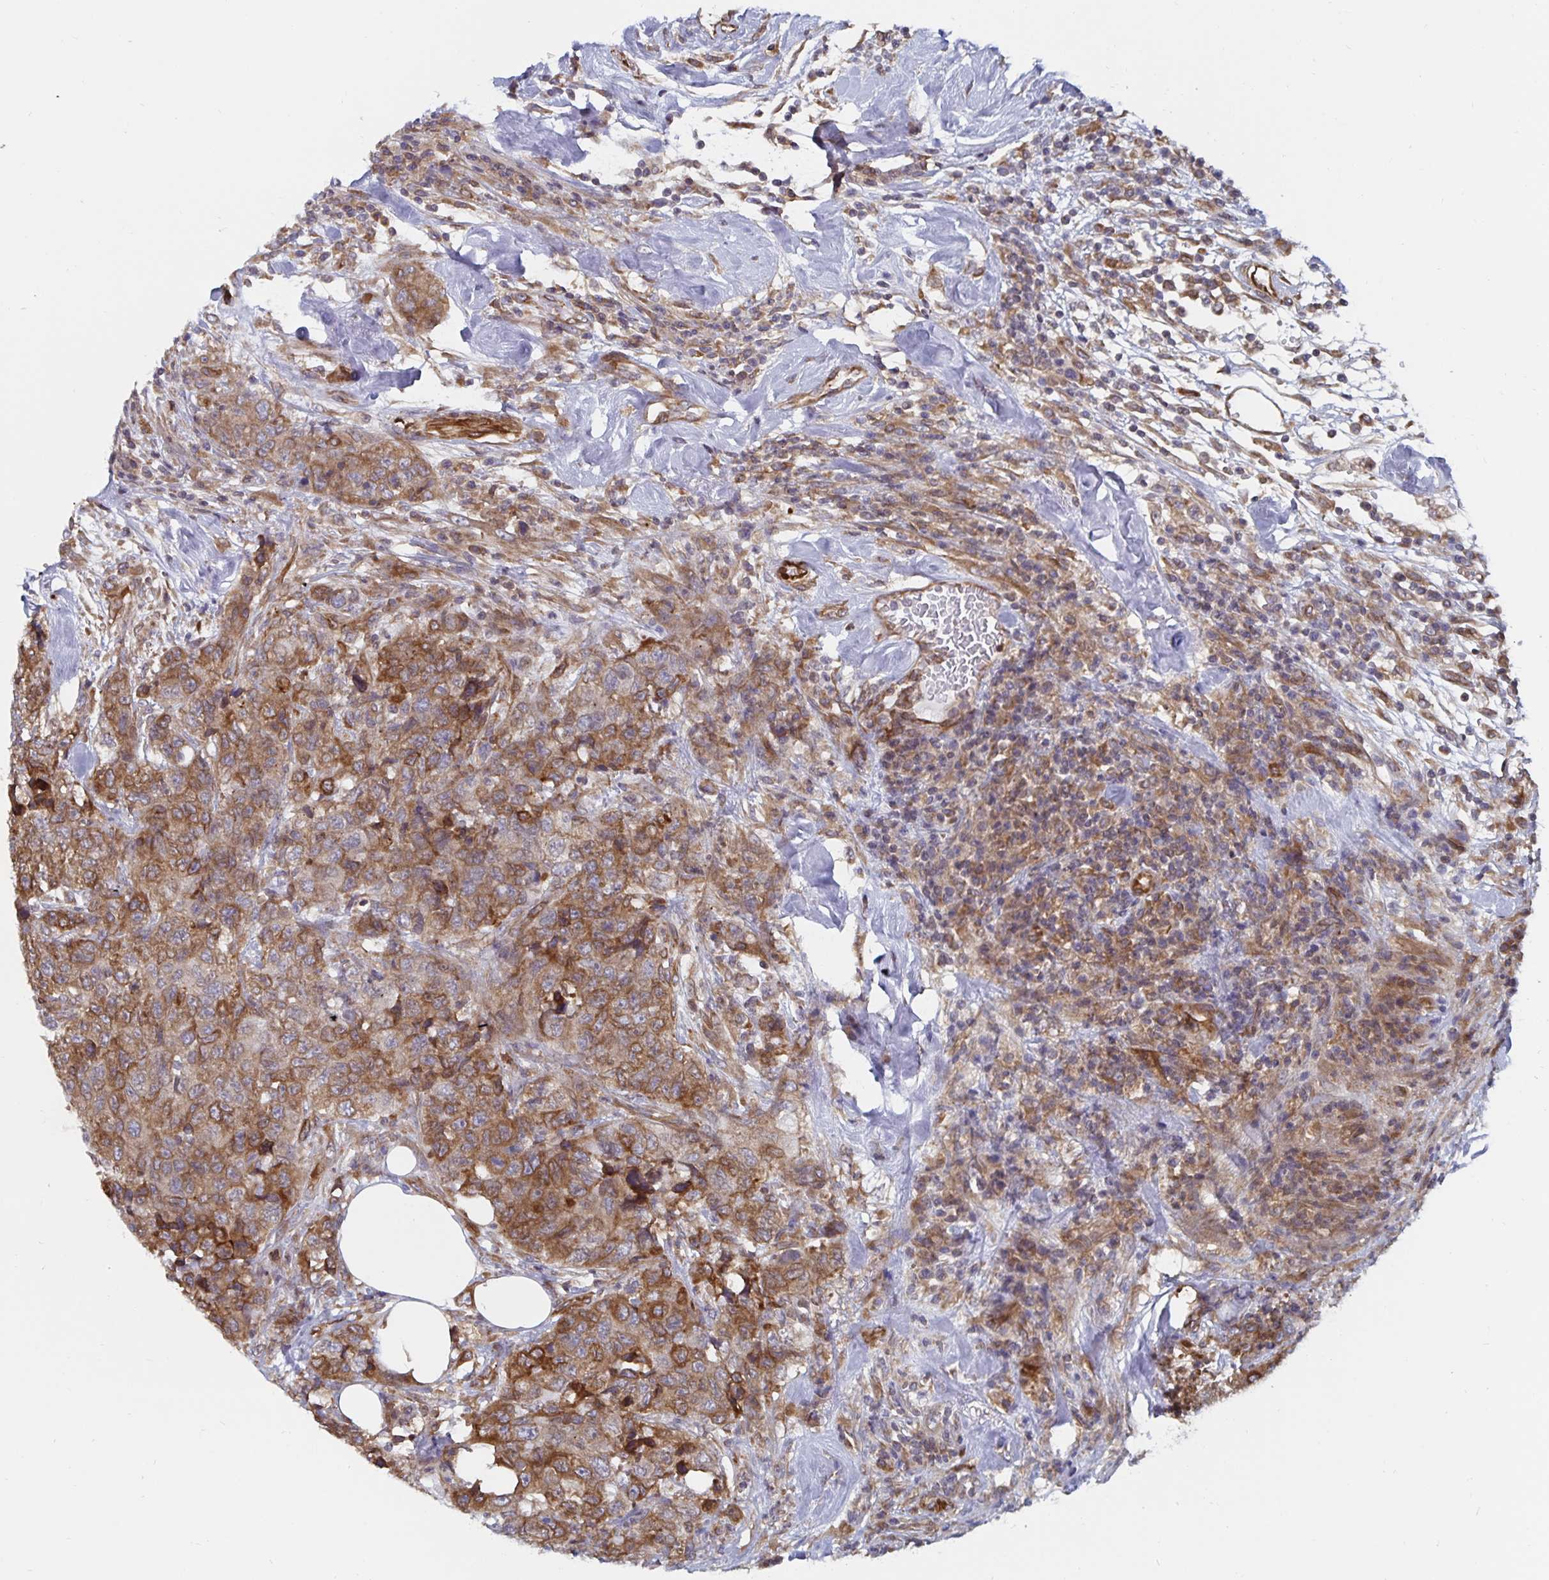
{"staining": {"intensity": "moderate", "quantity": ">75%", "location": "cytoplasmic/membranous"}, "tissue": "urothelial cancer", "cell_type": "Tumor cells", "image_type": "cancer", "snomed": [{"axis": "morphology", "description": "Urothelial carcinoma, High grade"}, {"axis": "topography", "description": "Urinary bladder"}], "caption": "An image showing moderate cytoplasmic/membranous staining in about >75% of tumor cells in urothelial cancer, as visualized by brown immunohistochemical staining.", "gene": "BCAP29", "patient": {"sex": "female", "age": 78}}